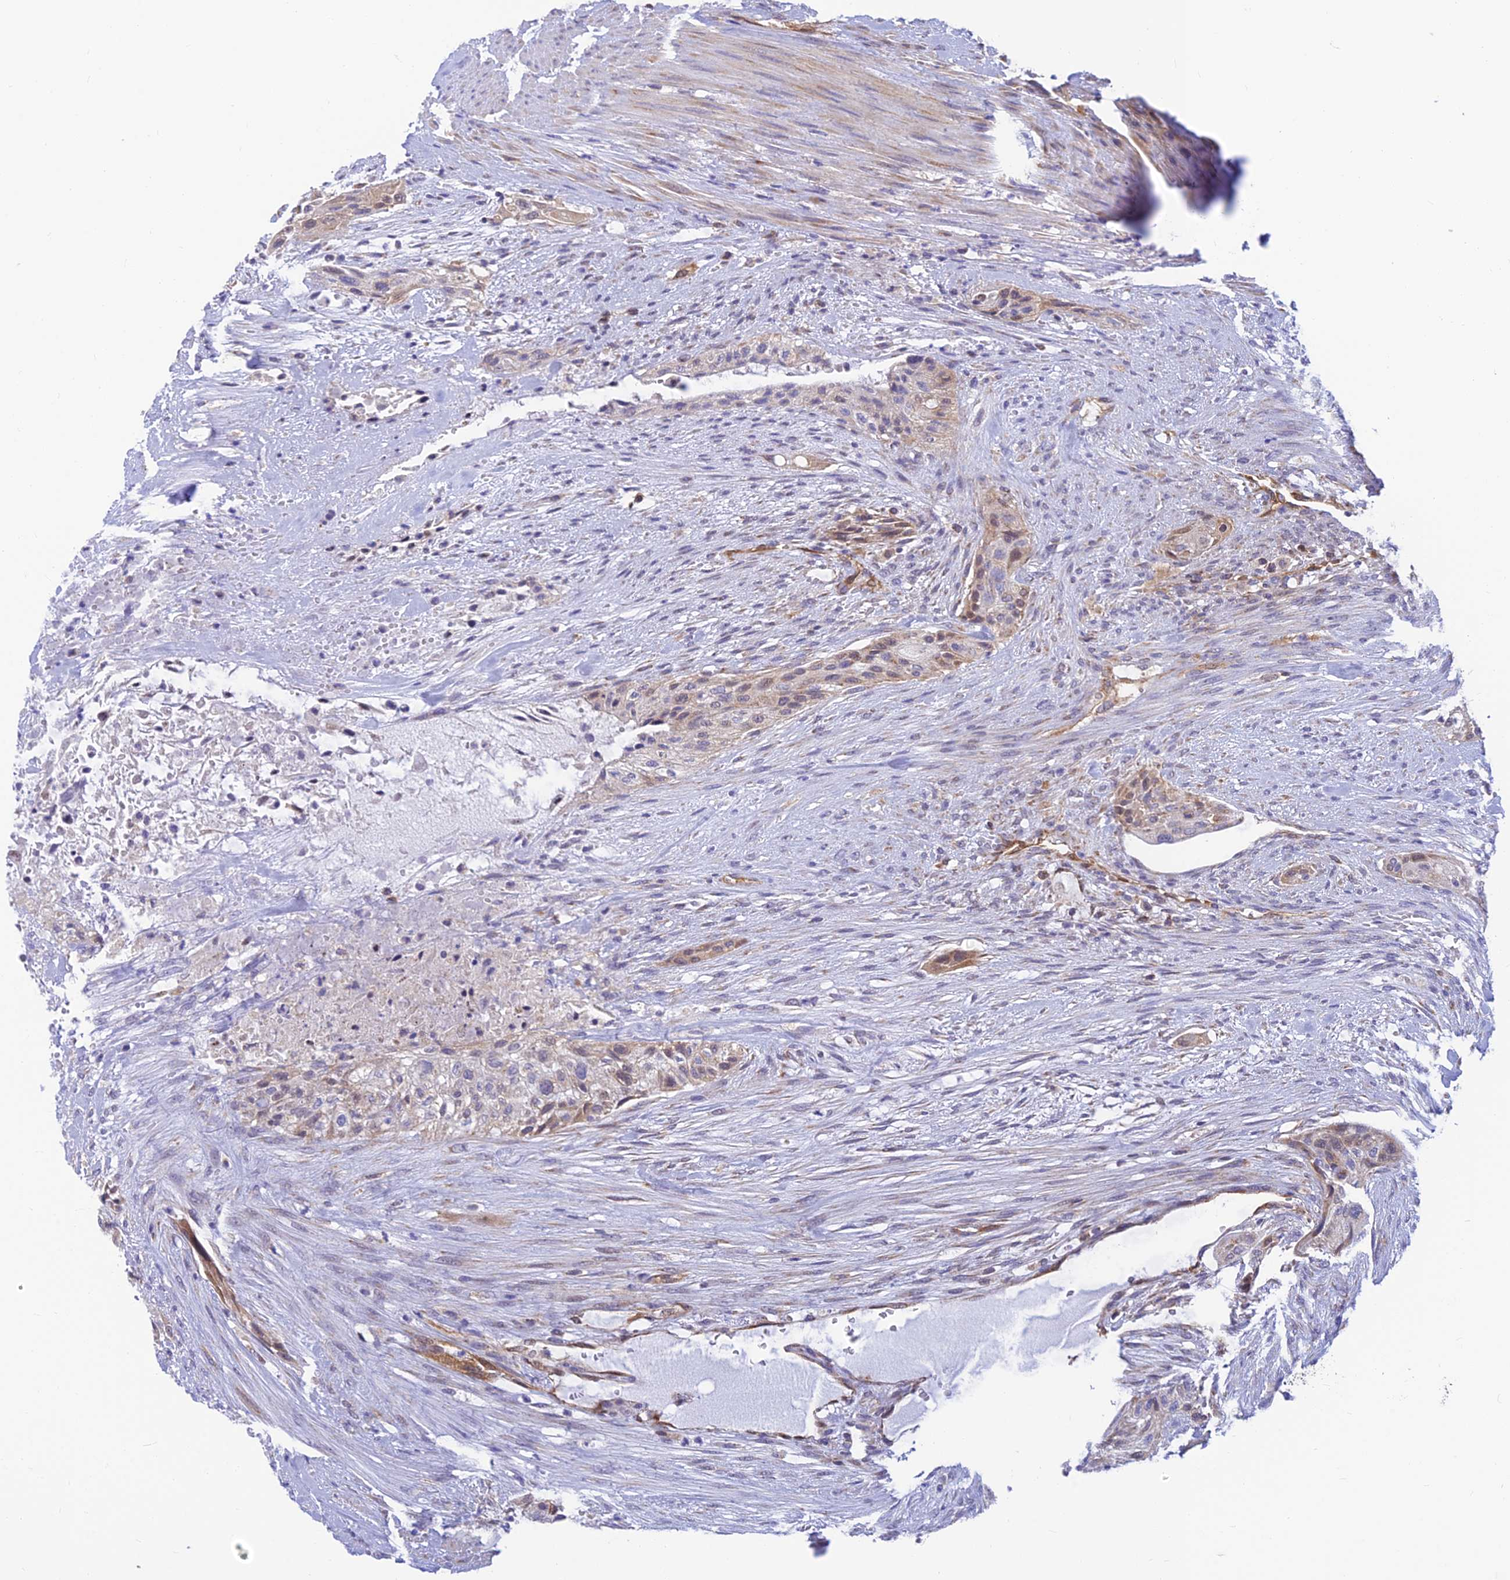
{"staining": {"intensity": "moderate", "quantity": "<25%", "location": "cytoplasmic/membranous"}, "tissue": "urothelial cancer", "cell_type": "Tumor cells", "image_type": "cancer", "snomed": [{"axis": "morphology", "description": "Urothelial carcinoma, High grade"}, {"axis": "topography", "description": "Urinary bladder"}], "caption": "Human urothelial carcinoma (high-grade) stained for a protein (brown) demonstrates moderate cytoplasmic/membranous positive expression in about <25% of tumor cells.", "gene": "LYSMD2", "patient": {"sex": "male", "age": 35}}